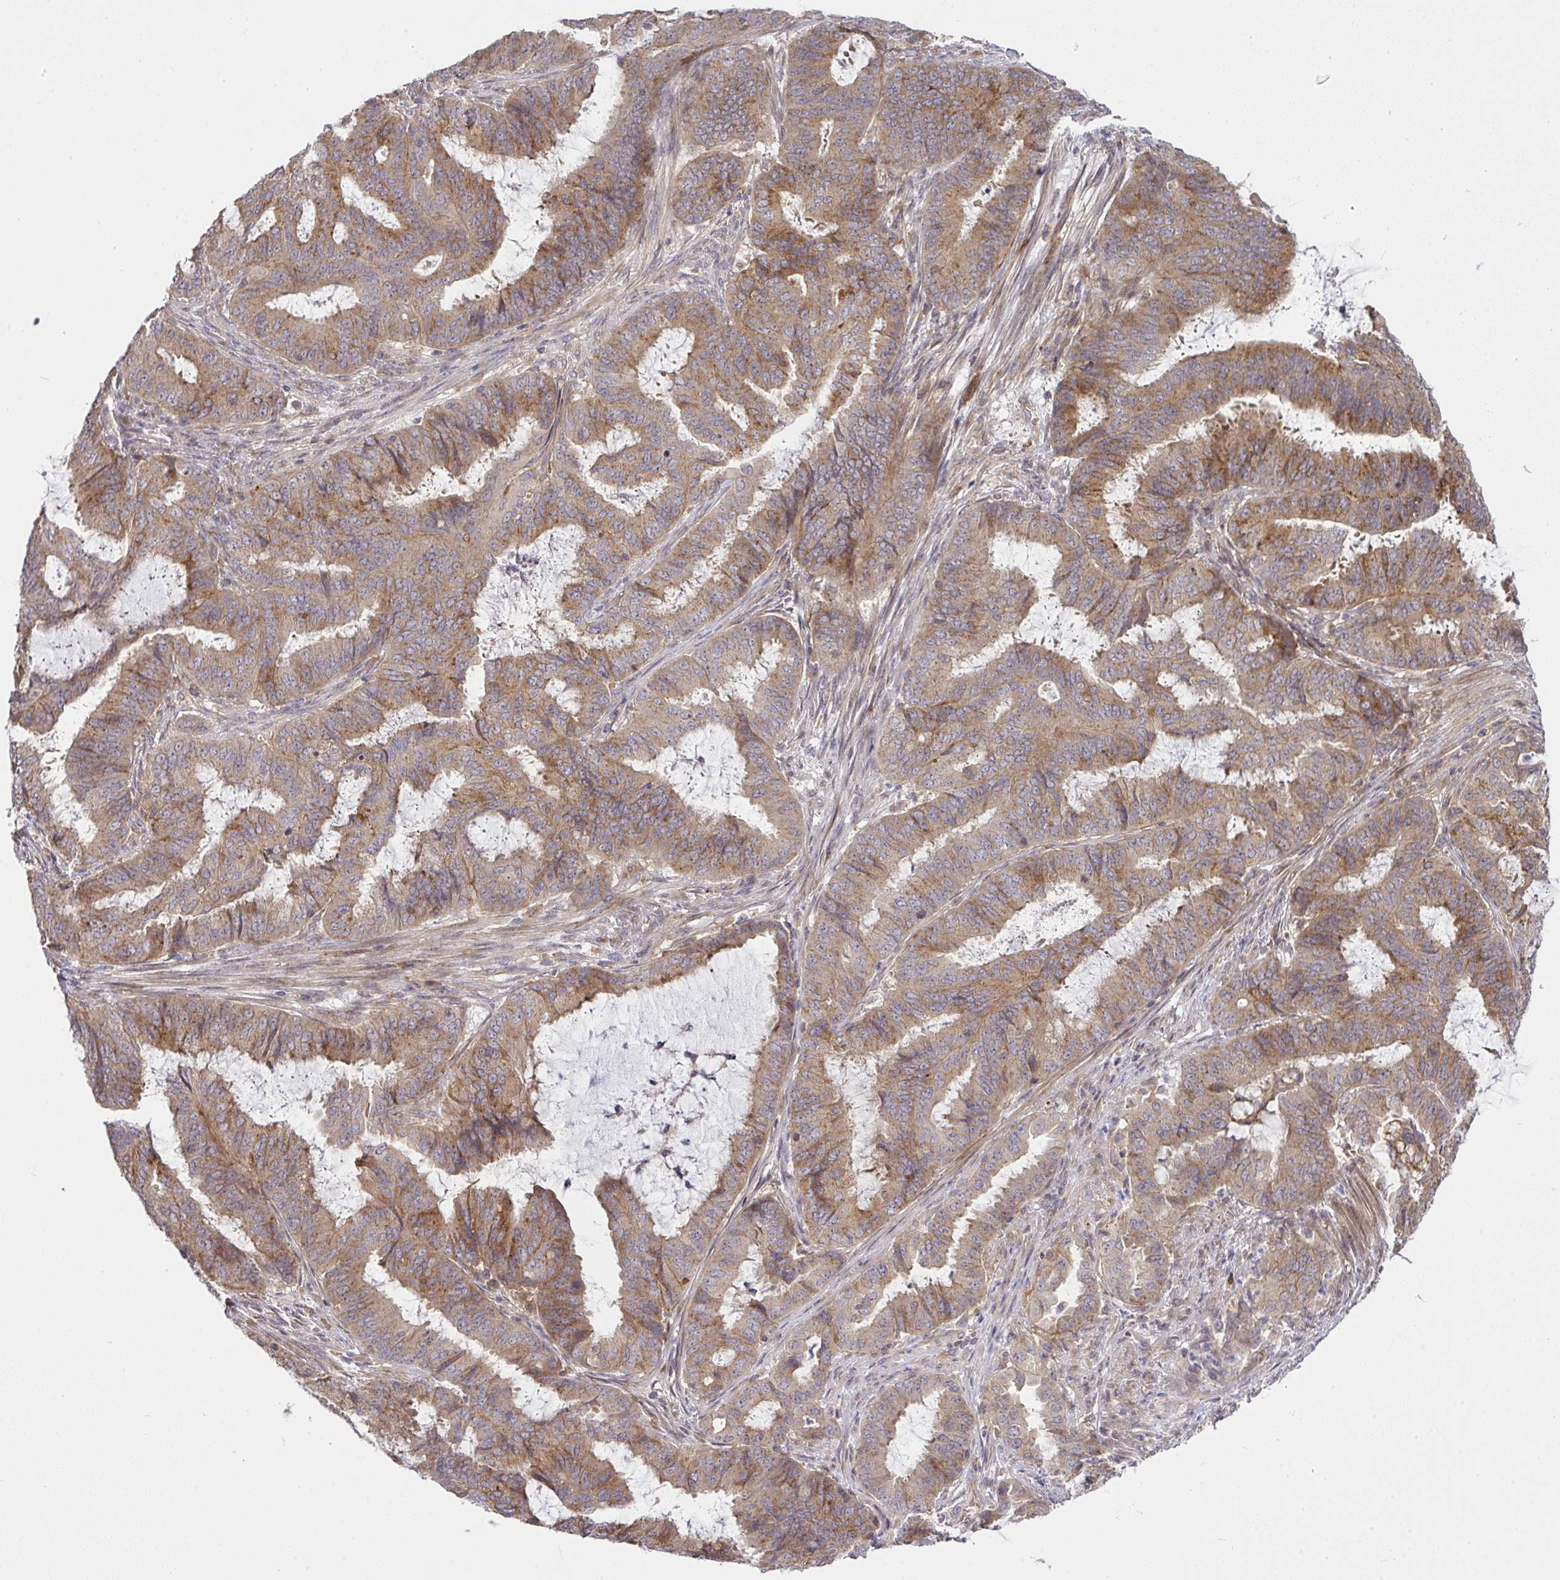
{"staining": {"intensity": "moderate", "quantity": ">75%", "location": "cytoplasmic/membranous"}, "tissue": "endometrial cancer", "cell_type": "Tumor cells", "image_type": "cancer", "snomed": [{"axis": "morphology", "description": "Adenocarcinoma, NOS"}, {"axis": "topography", "description": "Endometrium"}], "caption": "This is a histology image of immunohistochemistry (IHC) staining of endometrial cancer (adenocarcinoma), which shows moderate expression in the cytoplasmic/membranous of tumor cells.", "gene": "SLC9A6", "patient": {"sex": "female", "age": 51}}